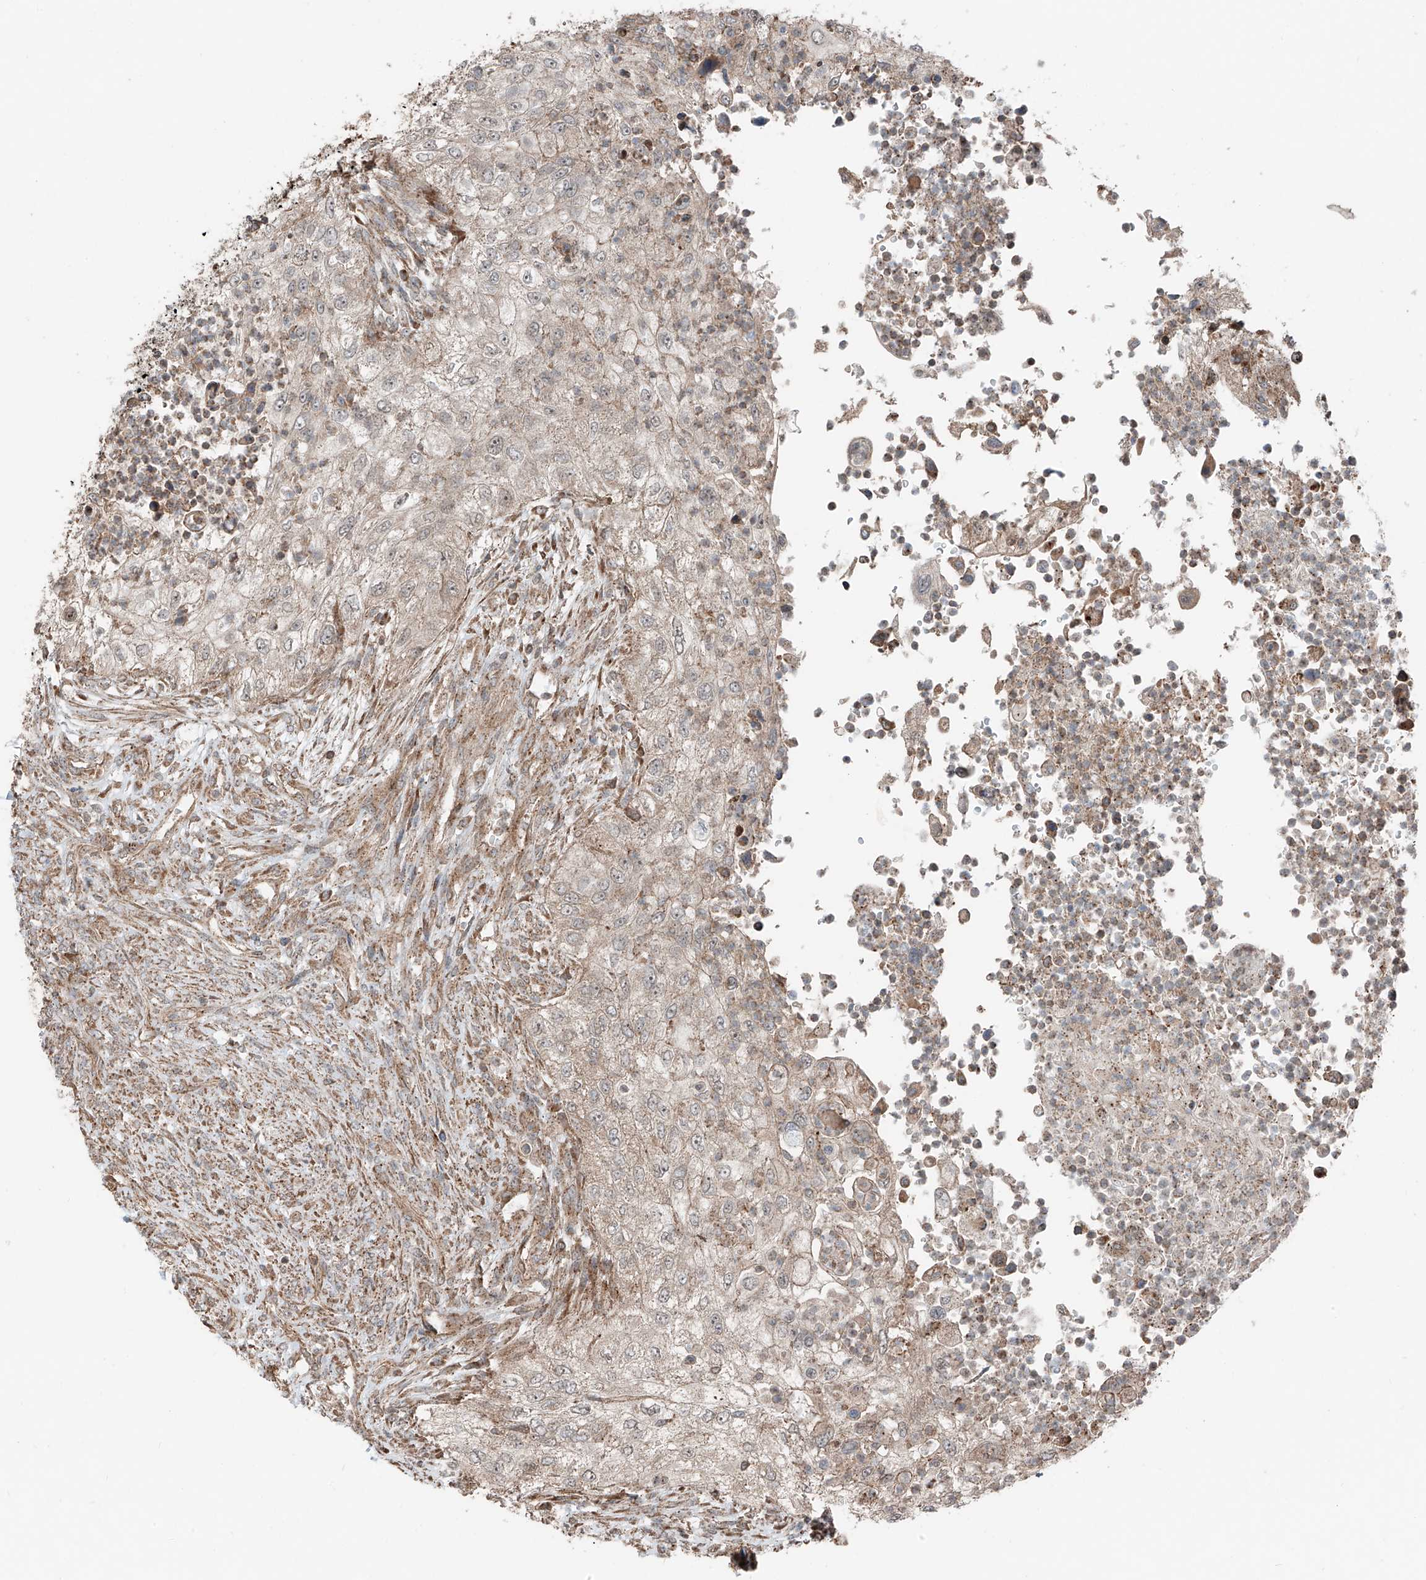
{"staining": {"intensity": "weak", "quantity": "25%-75%", "location": "cytoplasmic/membranous"}, "tissue": "urothelial cancer", "cell_type": "Tumor cells", "image_type": "cancer", "snomed": [{"axis": "morphology", "description": "Urothelial carcinoma, High grade"}, {"axis": "topography", "description": "Urinary bladder"}], "caption": "A low amount of weak cytoplasmic/membranous expression is appreciated in approximately 25%-75% of tumor cells in urothelial carcinoma (high-grade) tissue. The protein of interest is shown in brown color, while the nuclei are stained blue.", "gene": "CEP162", "patient": {"sex": "female", "age": 60}}